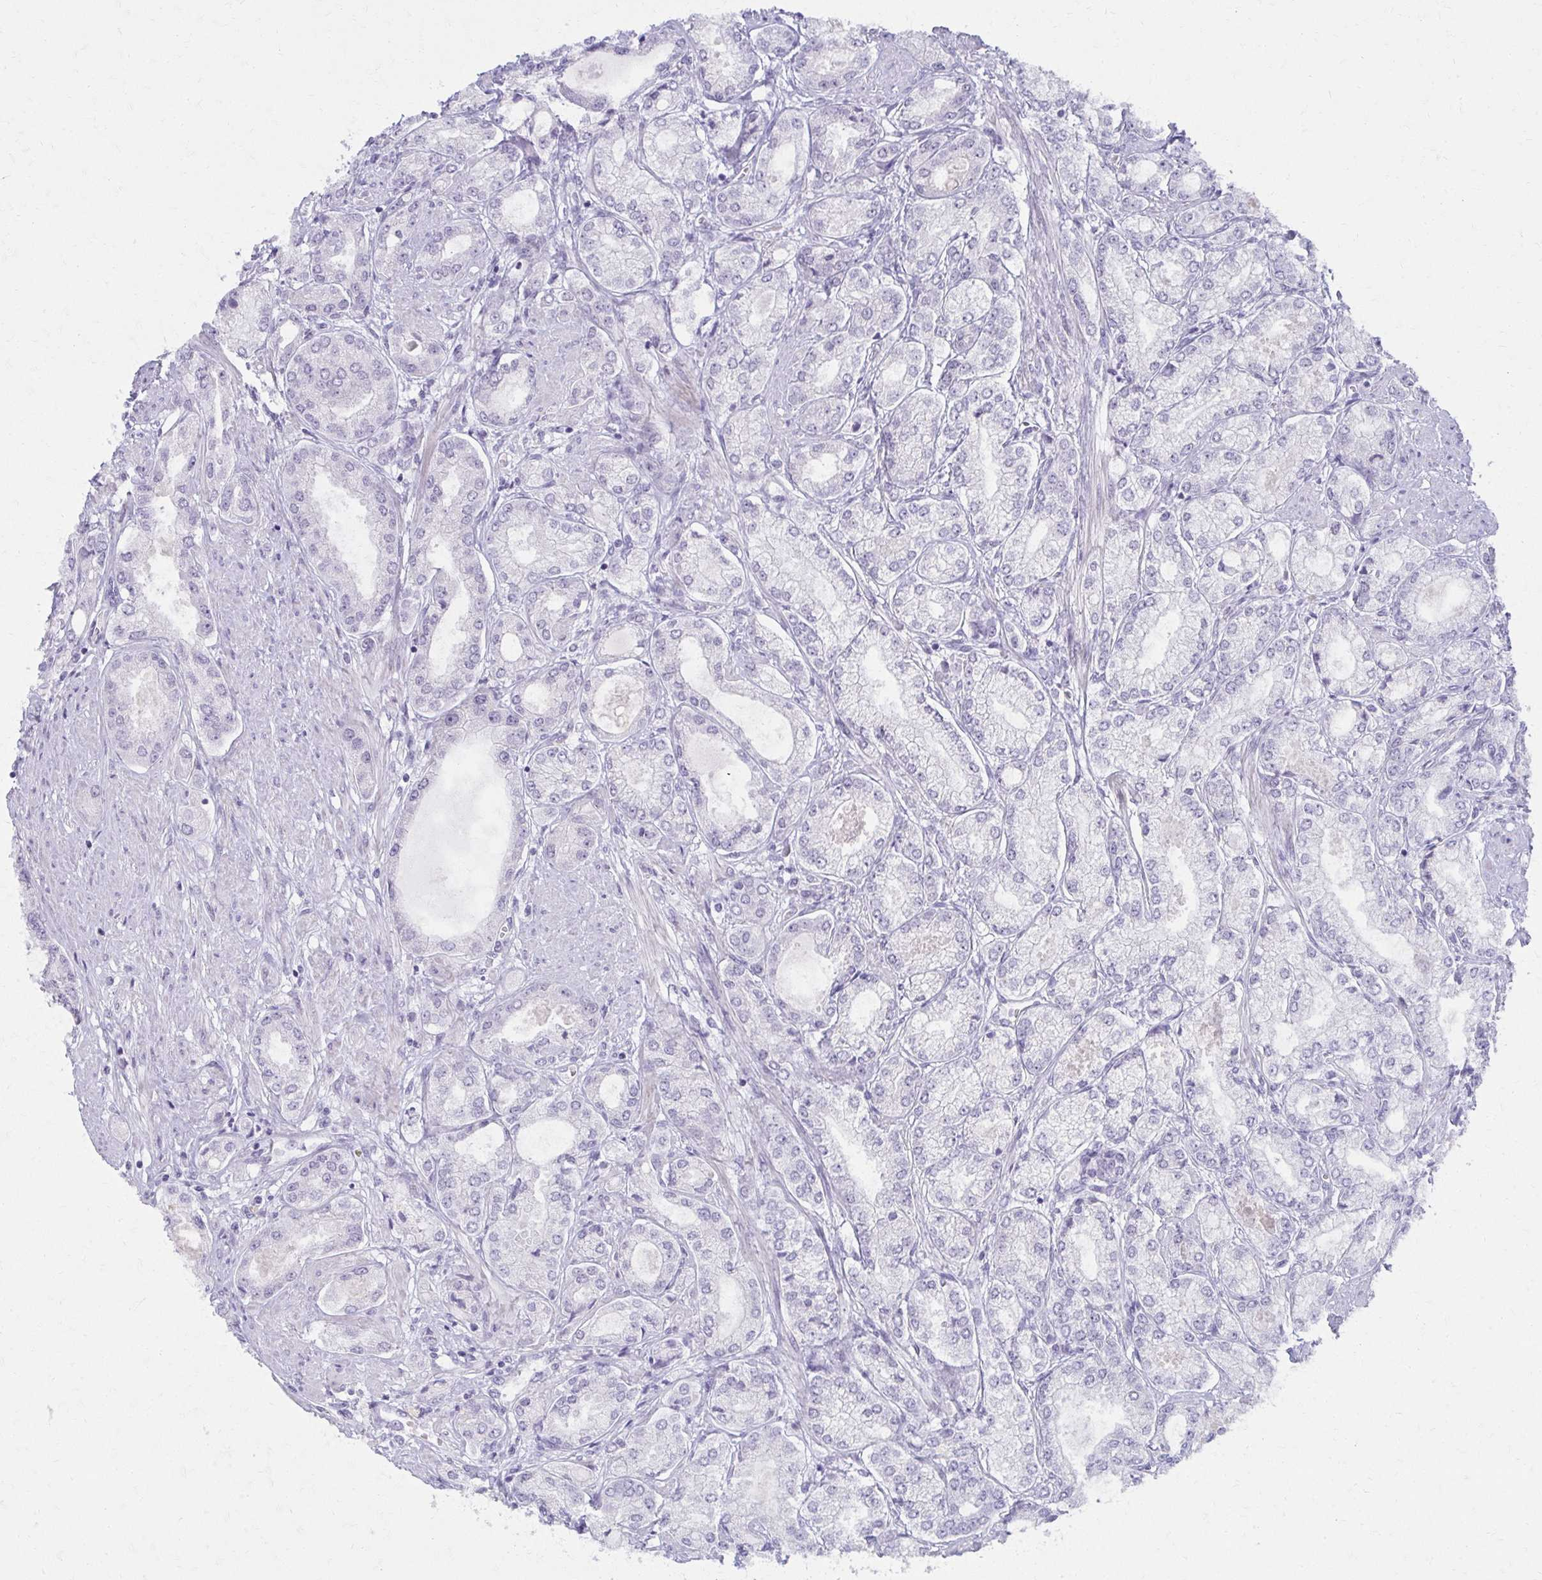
{"staining": {"intensity": "negative", "quantity": "none", "location": "none"}, "tissue": "prostate cancer", "cell_type": "Tumor cells", "image_type": "cancer", "snomed": [{"axis": "morphology", "description": "Adenocarcinoma, High grade"}, {"axis": "topography", "description": "Prostate"}], "caption": "The immunohistochemistry (IHC) image has no significant staining in tumor cells of adenocarcinoma (high-grade) (prostate) tissue.", "gene": "MORC4", "patient": {"sex": "male", "age": 68}}